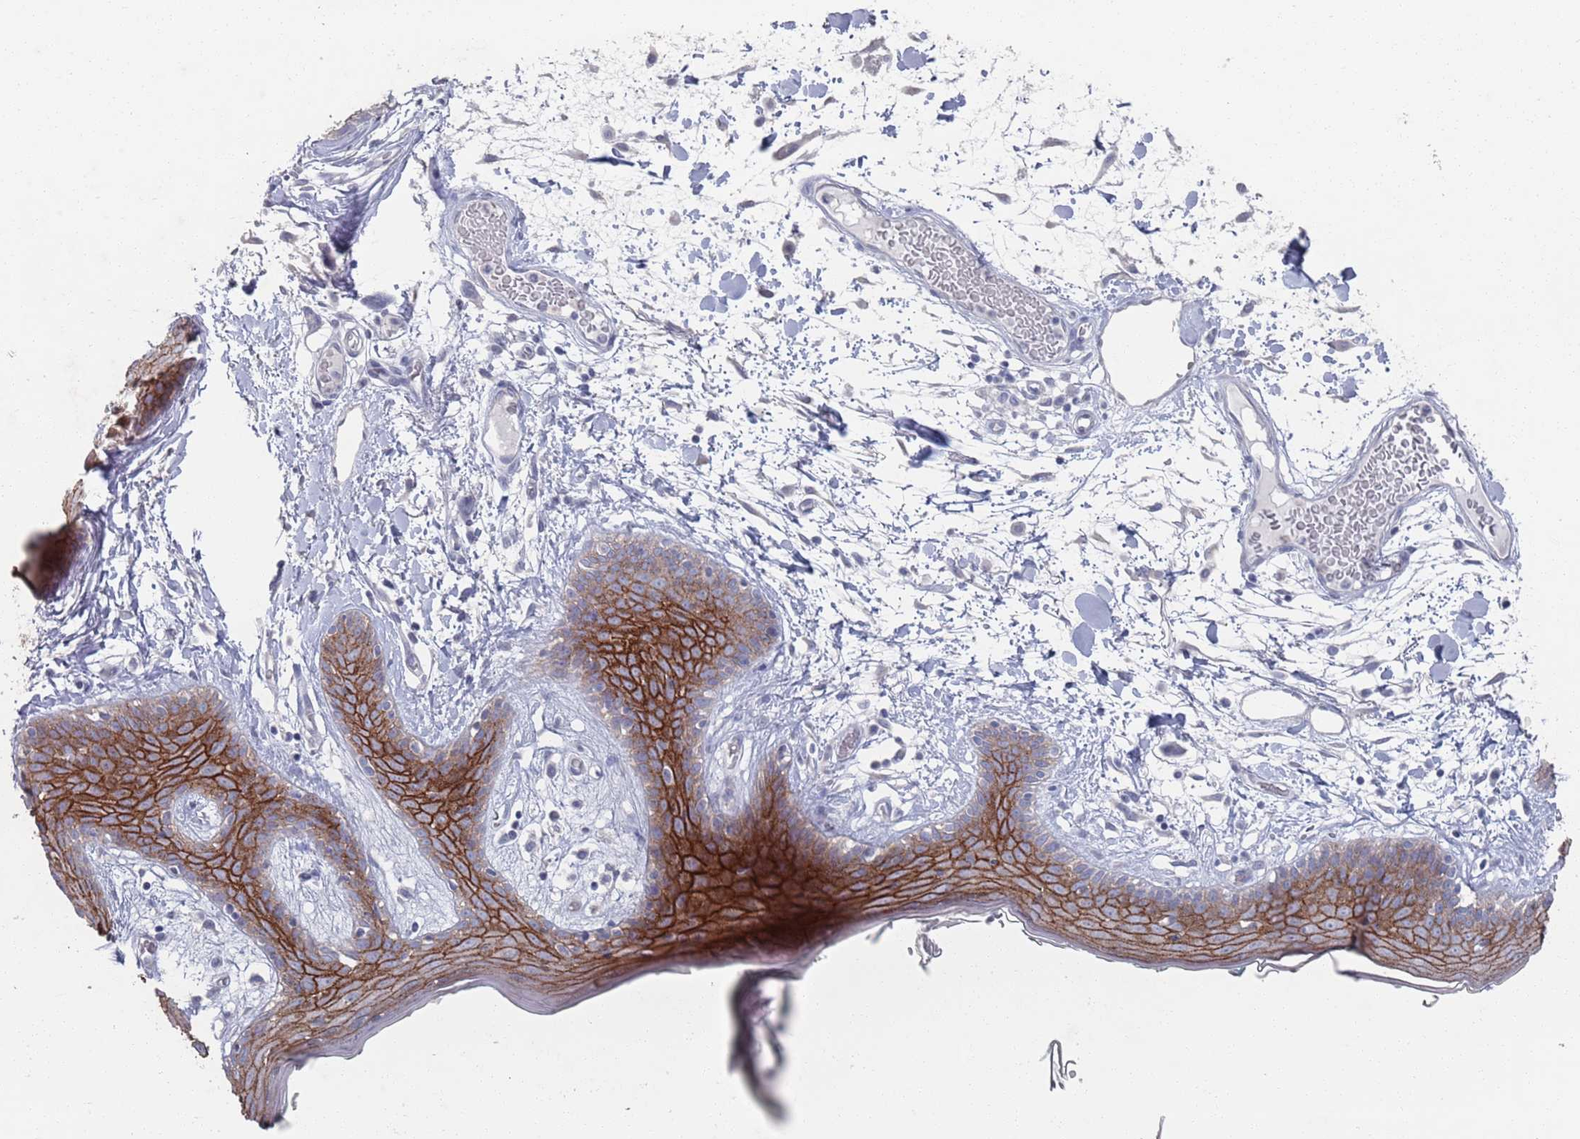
{"staining": {"intensity": "negative", "quantity": "none", "location": "none"}, "tissue": "skin", "cell_type": "Fibroblasts", "image_type": "normal", "snomed": [{"axis": "morphology", "description": "Normal tissue, NOS"}, {"axis": "topography", "description": "Skin"}], "caption": "Immunohistochemical staining of benign human skin shows no significant expression in fibroblasts. The staining was performed using DAB (3,3'-diaminobenzidine) to visualize the protein expression in brown, while the nuclei were stained in blue with hematoxylin (Magnification: 20x).", "gene": "PROM2", "patient": {"sex": "male", "age": 79}}